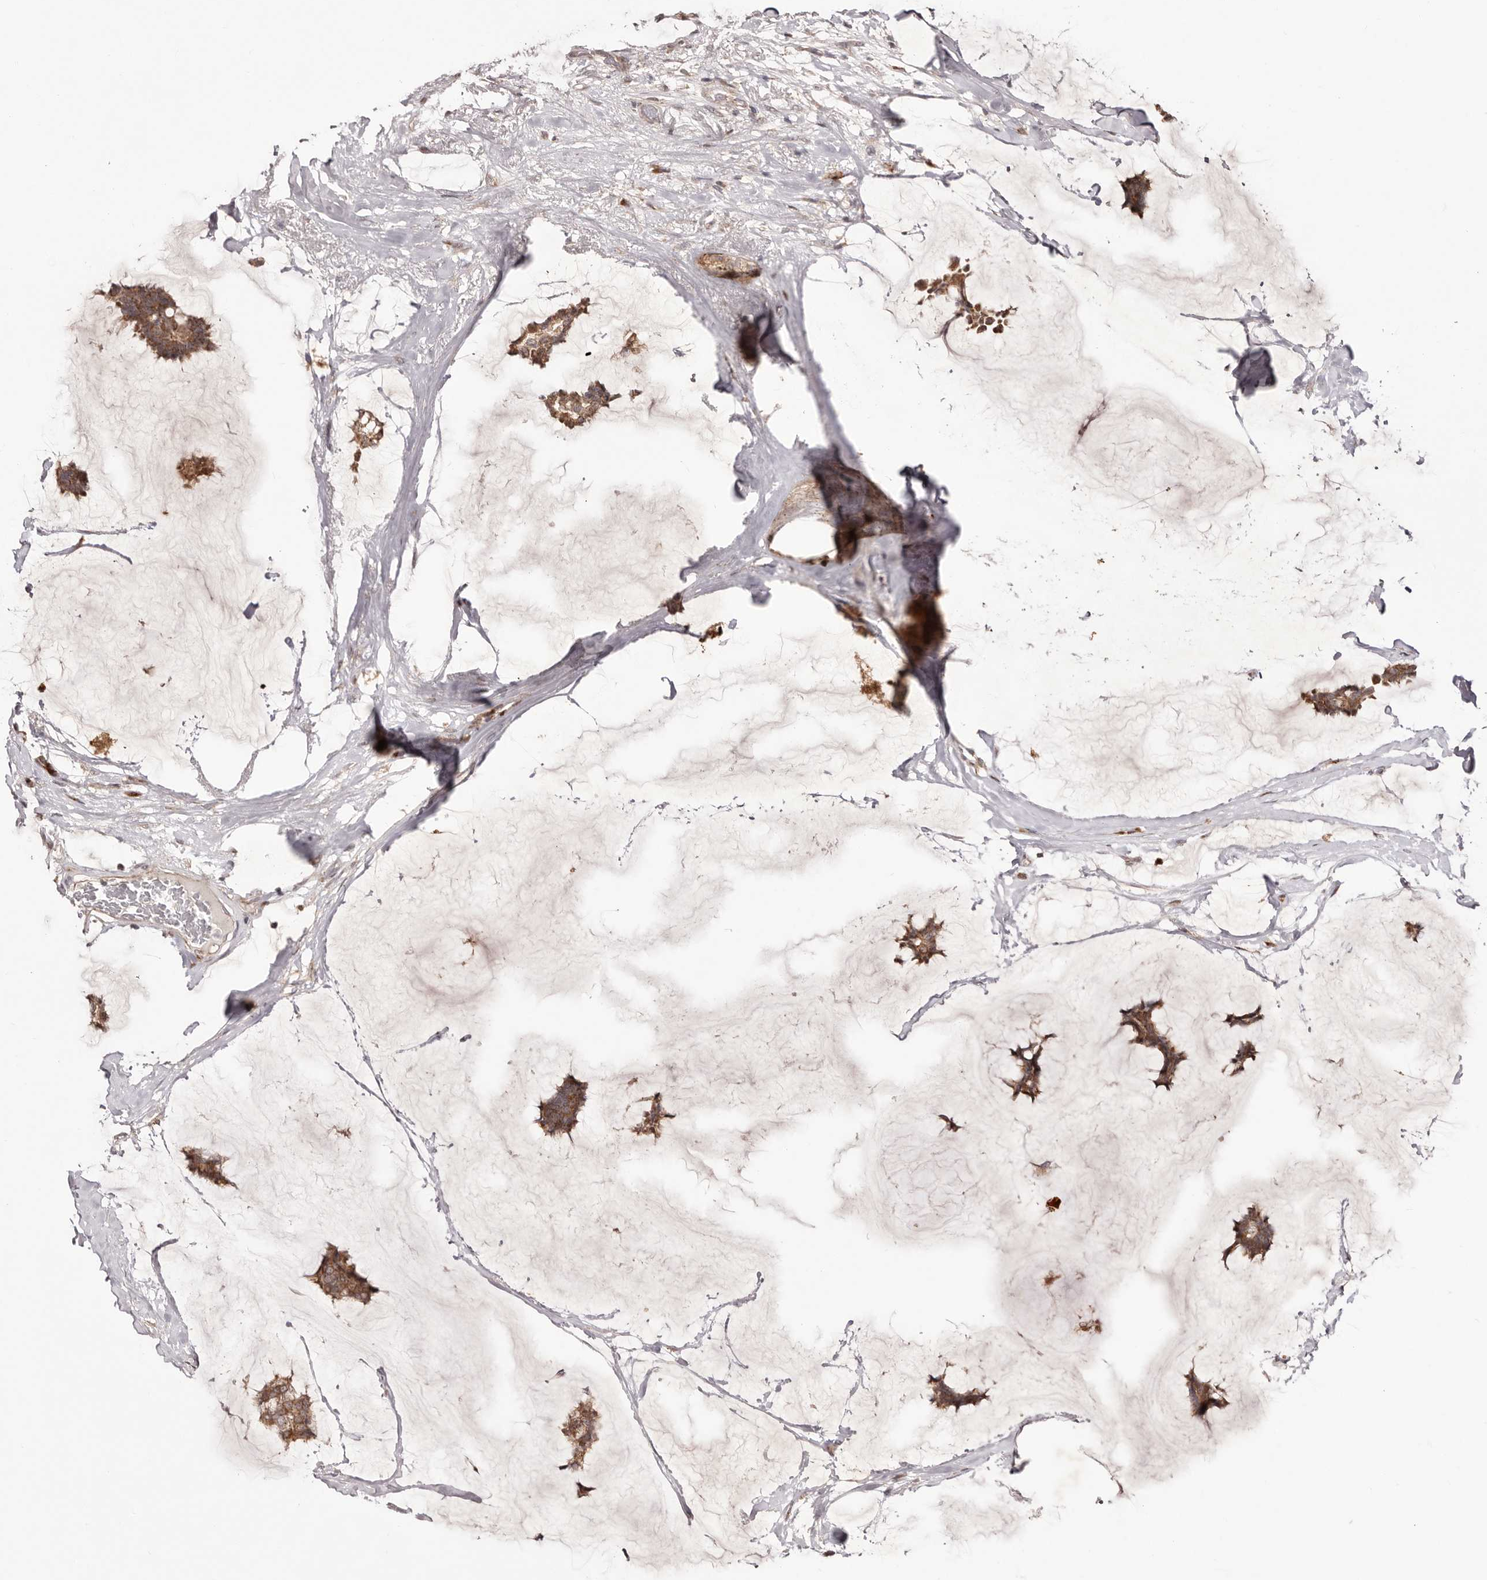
{"staining": {"intensity": "moderate", "quantity": ">75%", "location": "cytoplasmic/membranous"}, "tissue": "breast cancer", "cell_type": "Tumor cells", "image_type": "cancer", "snomed": [{"axis": "morphology", "description": "Duct carcinoma"}, {"axis": "topography", "description": "Breast"}], "caption": "Breast cancer stained for a protein (brown) shows moderate cytoplasmic/membranous positive positivity in approximately >75% of tumor cells.", "gene": "EGR3", "patient": {"sex": "female", "age": 93}}